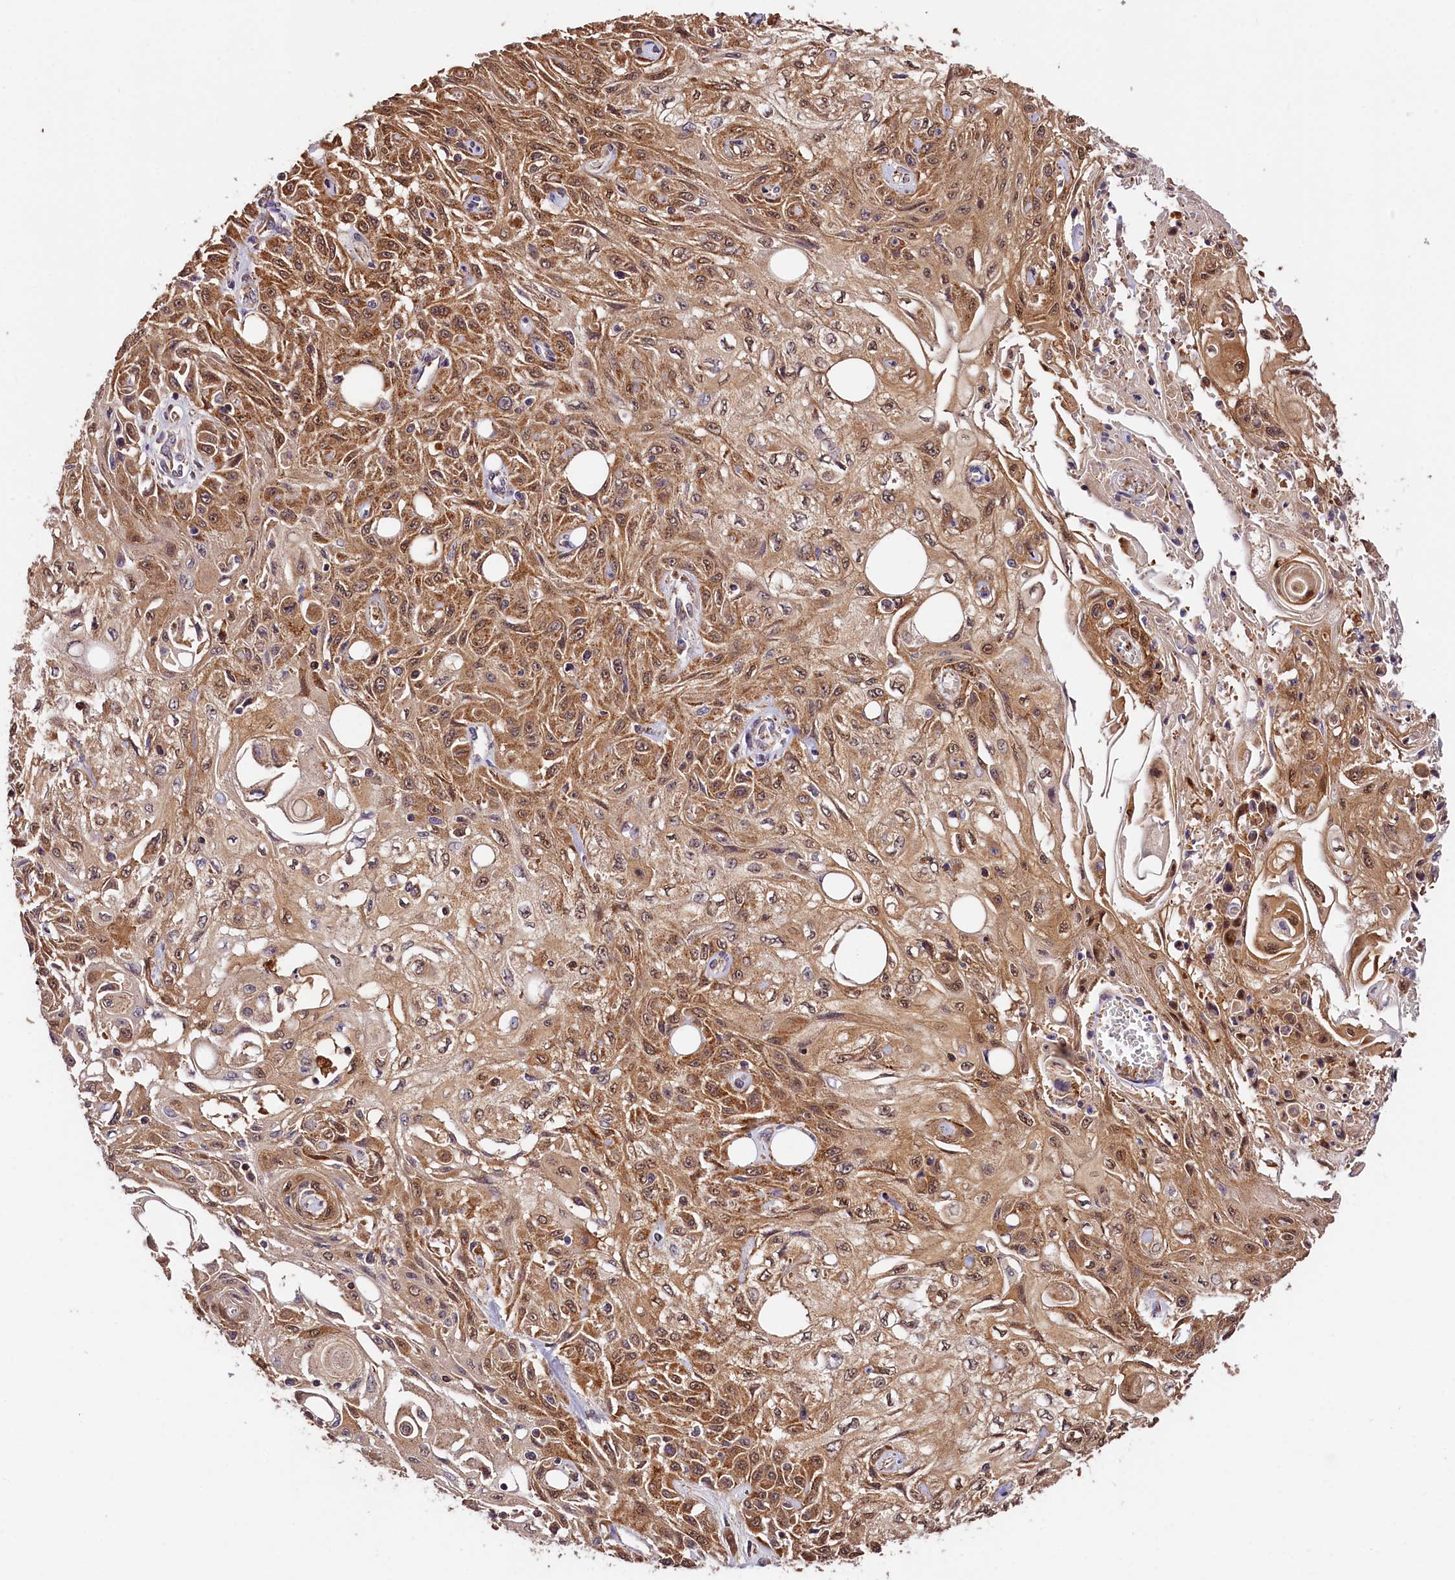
{"staining": {"intensity": "moderate", "quantity": ">75%", "location": "cytoplasmic/membranous,nuclear"}, "tissue": "skin cancer", "cell_type": "Tumor cells", "image_type": "cancer", "snomed": [{"axis": "morphology", "description": "Squamous cell carcinoma, NOS"}, {"axis": "morphology", "description": "Squamous cell carcinoma, metastatic, NOS"}, {"axis": "topography", "description": "Skin"}, {"axis": "topography", "description": "Lymph node"}], "caption": "Moderate cytoplasmic/membranous and nuclear positivity for a protein is present in about >75% of tumor cells of metastatic squamous cell carcinoma (skin) using immunohistochemistry.", "gene": "KPTN", "patient": {"sex": "male", "age": 75}}